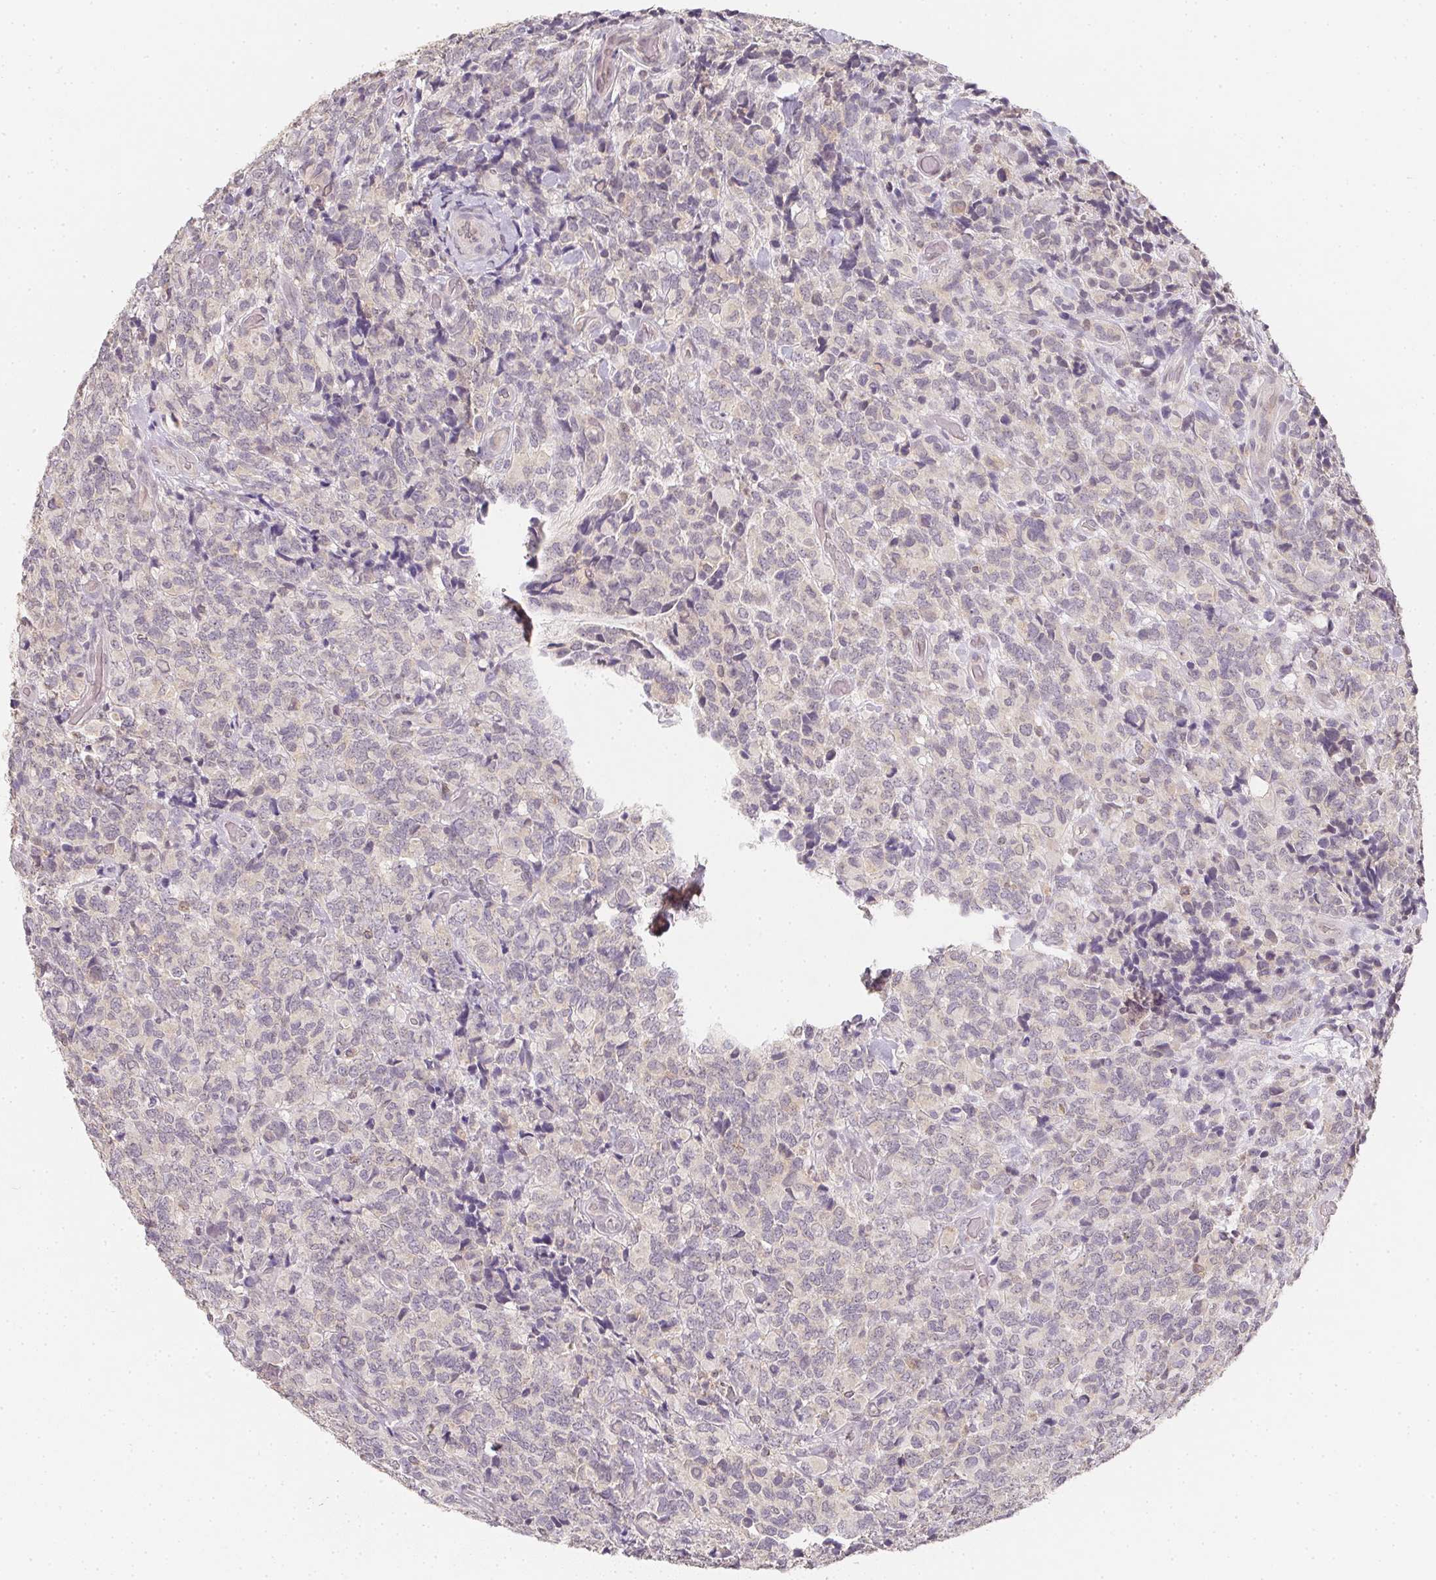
{"staining": {"intensity": "negative", "quantity": "none", "location": "none"}, "tissue": "glioma", "cell_type": "Tumor cells", "image_type": "cancer", "snomed": [{"axis": "morphology", "description": "Glioma, malignant, High grade"}, {"axis": "topography", "description": "Brain"}], "caption": "An image of human malignant high-grade glioma is negative for staining in tumor cells.", "gene": "SOAT1", "patient": {"sex": "male", "age": 39}}